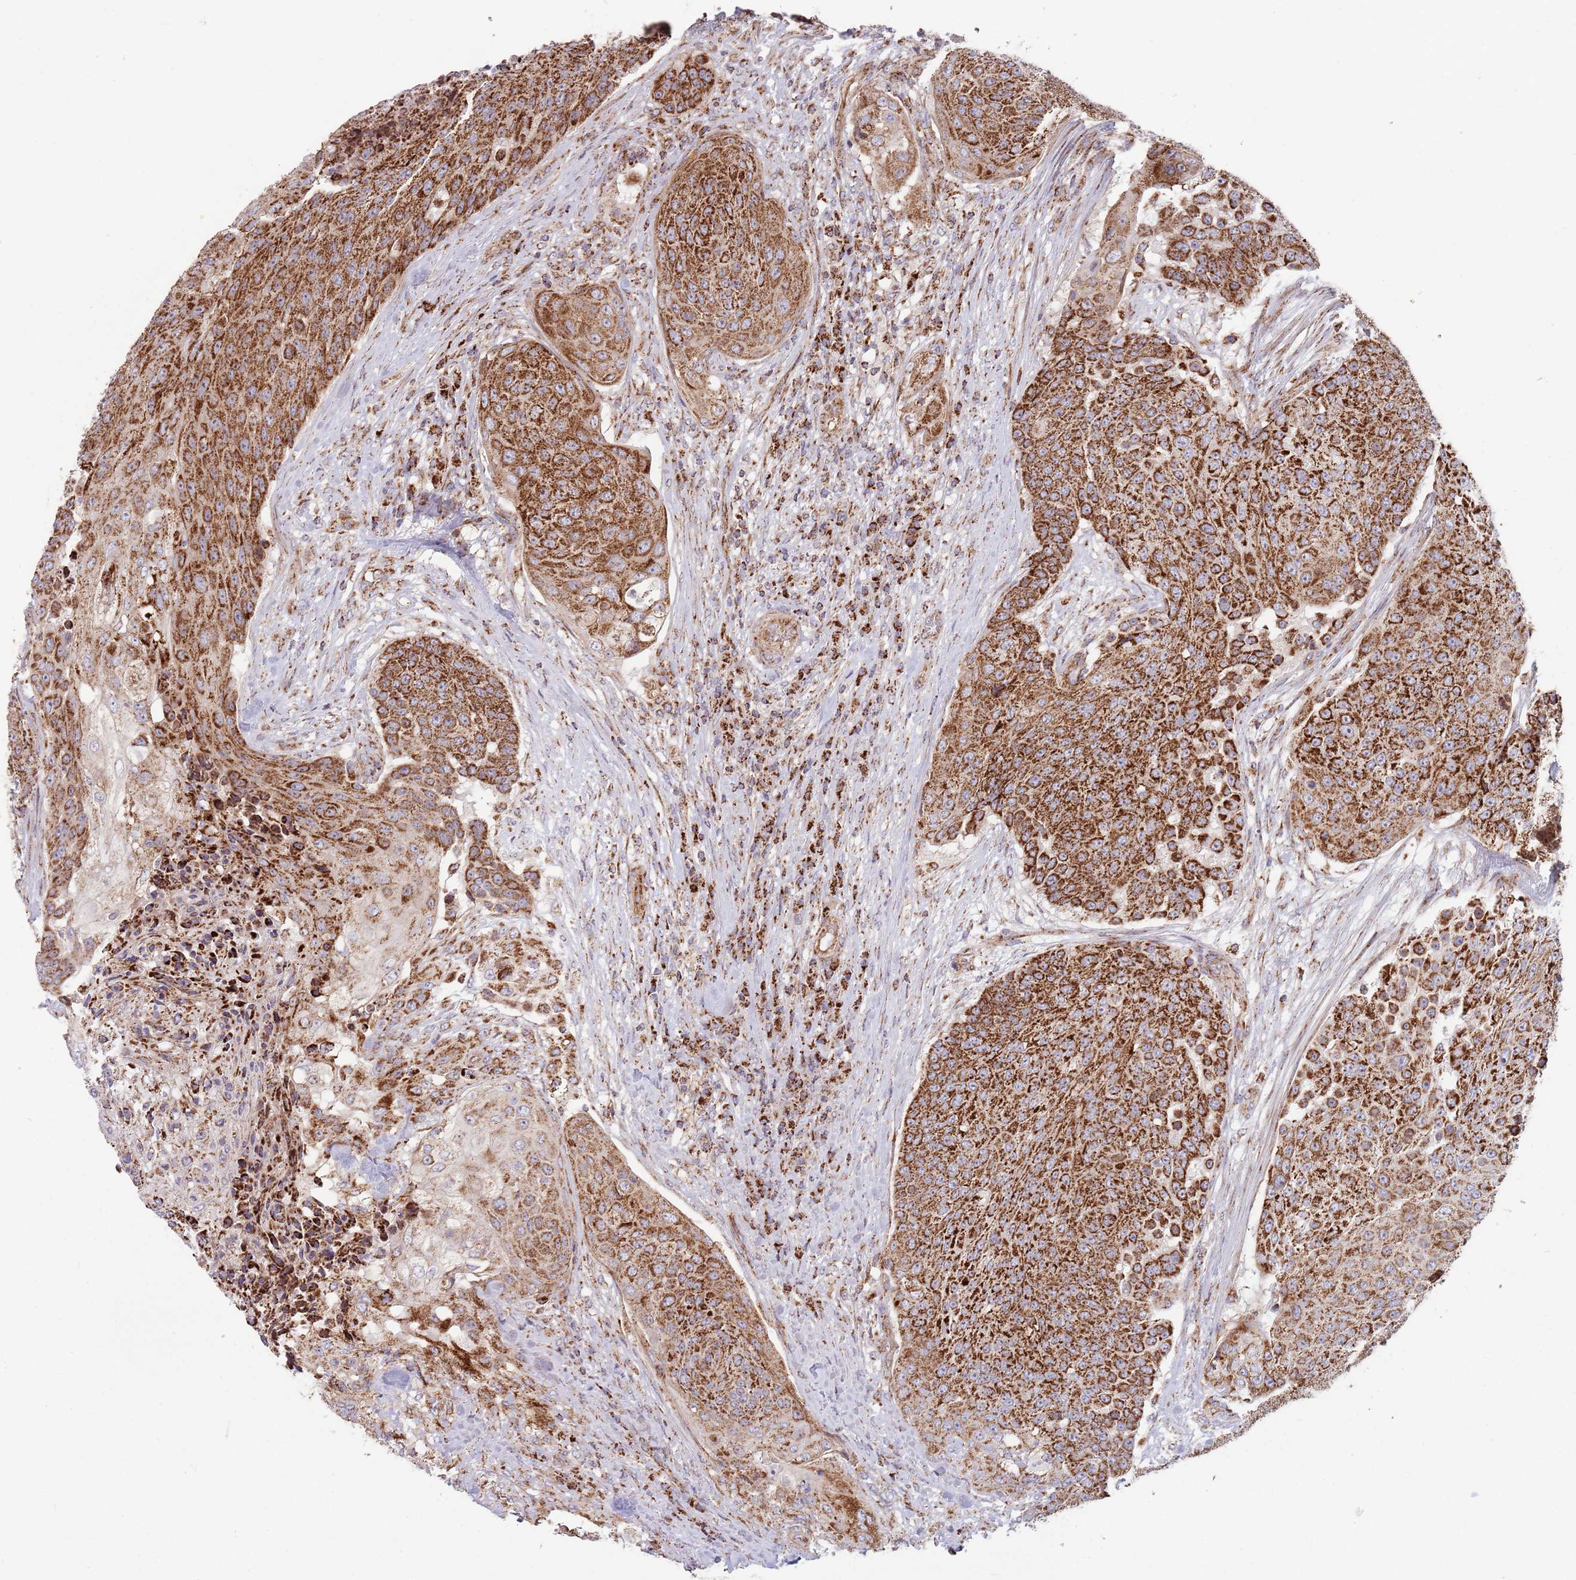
{"staining": {"intensity": "strong", "quantity": ">75%", "location": "cytoplasmic/membranous"}, "tissue": "urothelial cancer", "cell_type": "Tumor cells", "image_type": "cancer", "snomed": [{"axis": "morphology", "description": "Urothelial carcinoma, High grade"}, {"axis": "topography", "description": "Urinary bladder"}], "caption": "Immunohistochemical staining of high-grade urothelial carcinoma displays high levels of strong cytoplasmic/membranous staining in approximately >75% of tumor cells.", "gene": "ATP5PD", "patient": {"sex": "female", "age": 63}}